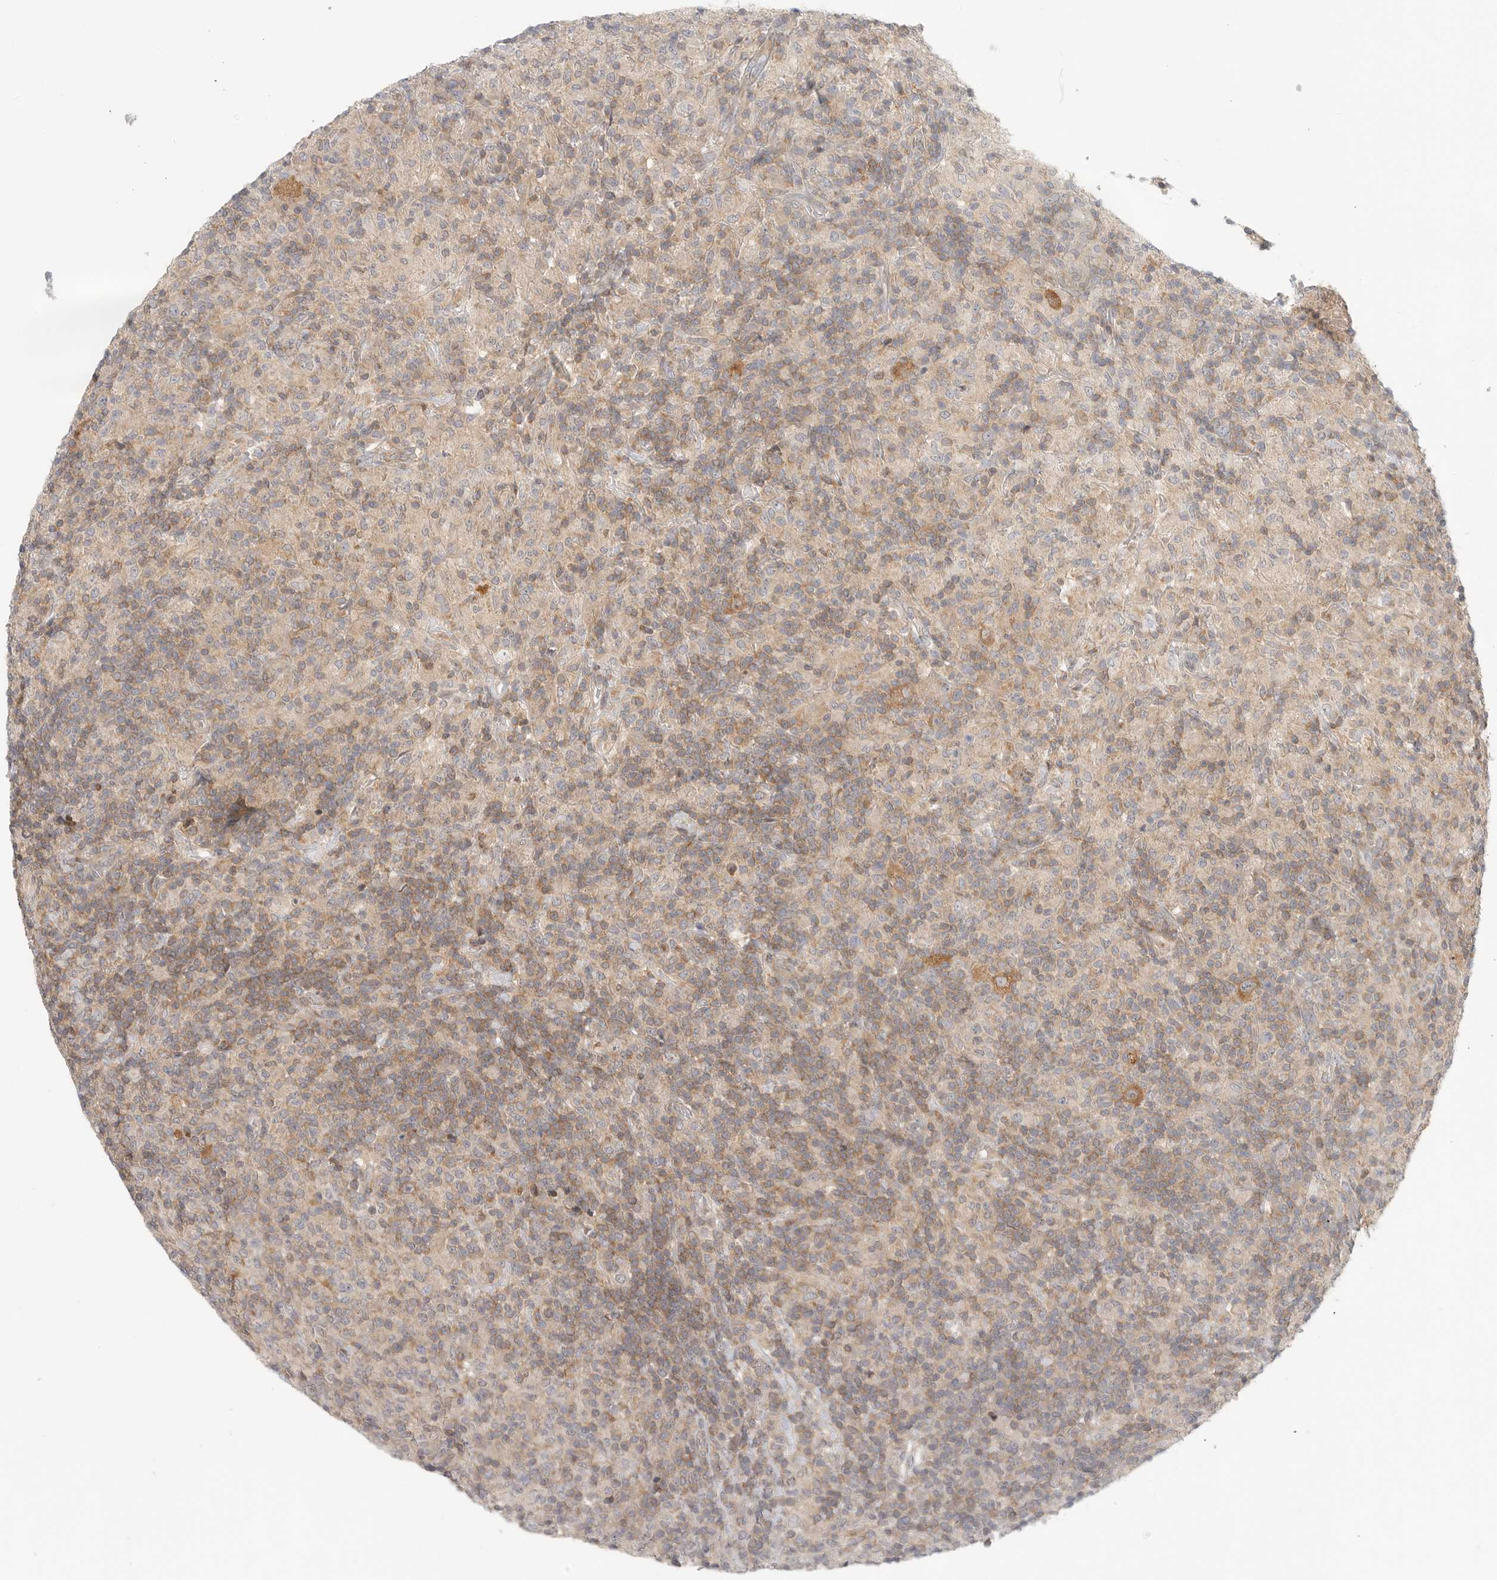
{"staining": {"intensity": "moderate", "quantity": "25%-75%", "location": "cytoplasmic/membranous"}, "tissue": "lymphoma", "cell_type": "Tumor cells", "image_type": "cancer", "snomed": [{"axis": "morphology", "description": "Hodgkin's disease, NOS"}, {"axis": "topography", "description": "Lymph node"}], "caption": "The immunohistochemical stain highlights moderate cytoplasmic/membranous expression in tumor cells of lymphoma tissue.", "gene": "HDAC6", "patient": {"sex": "male", "age": 70}}